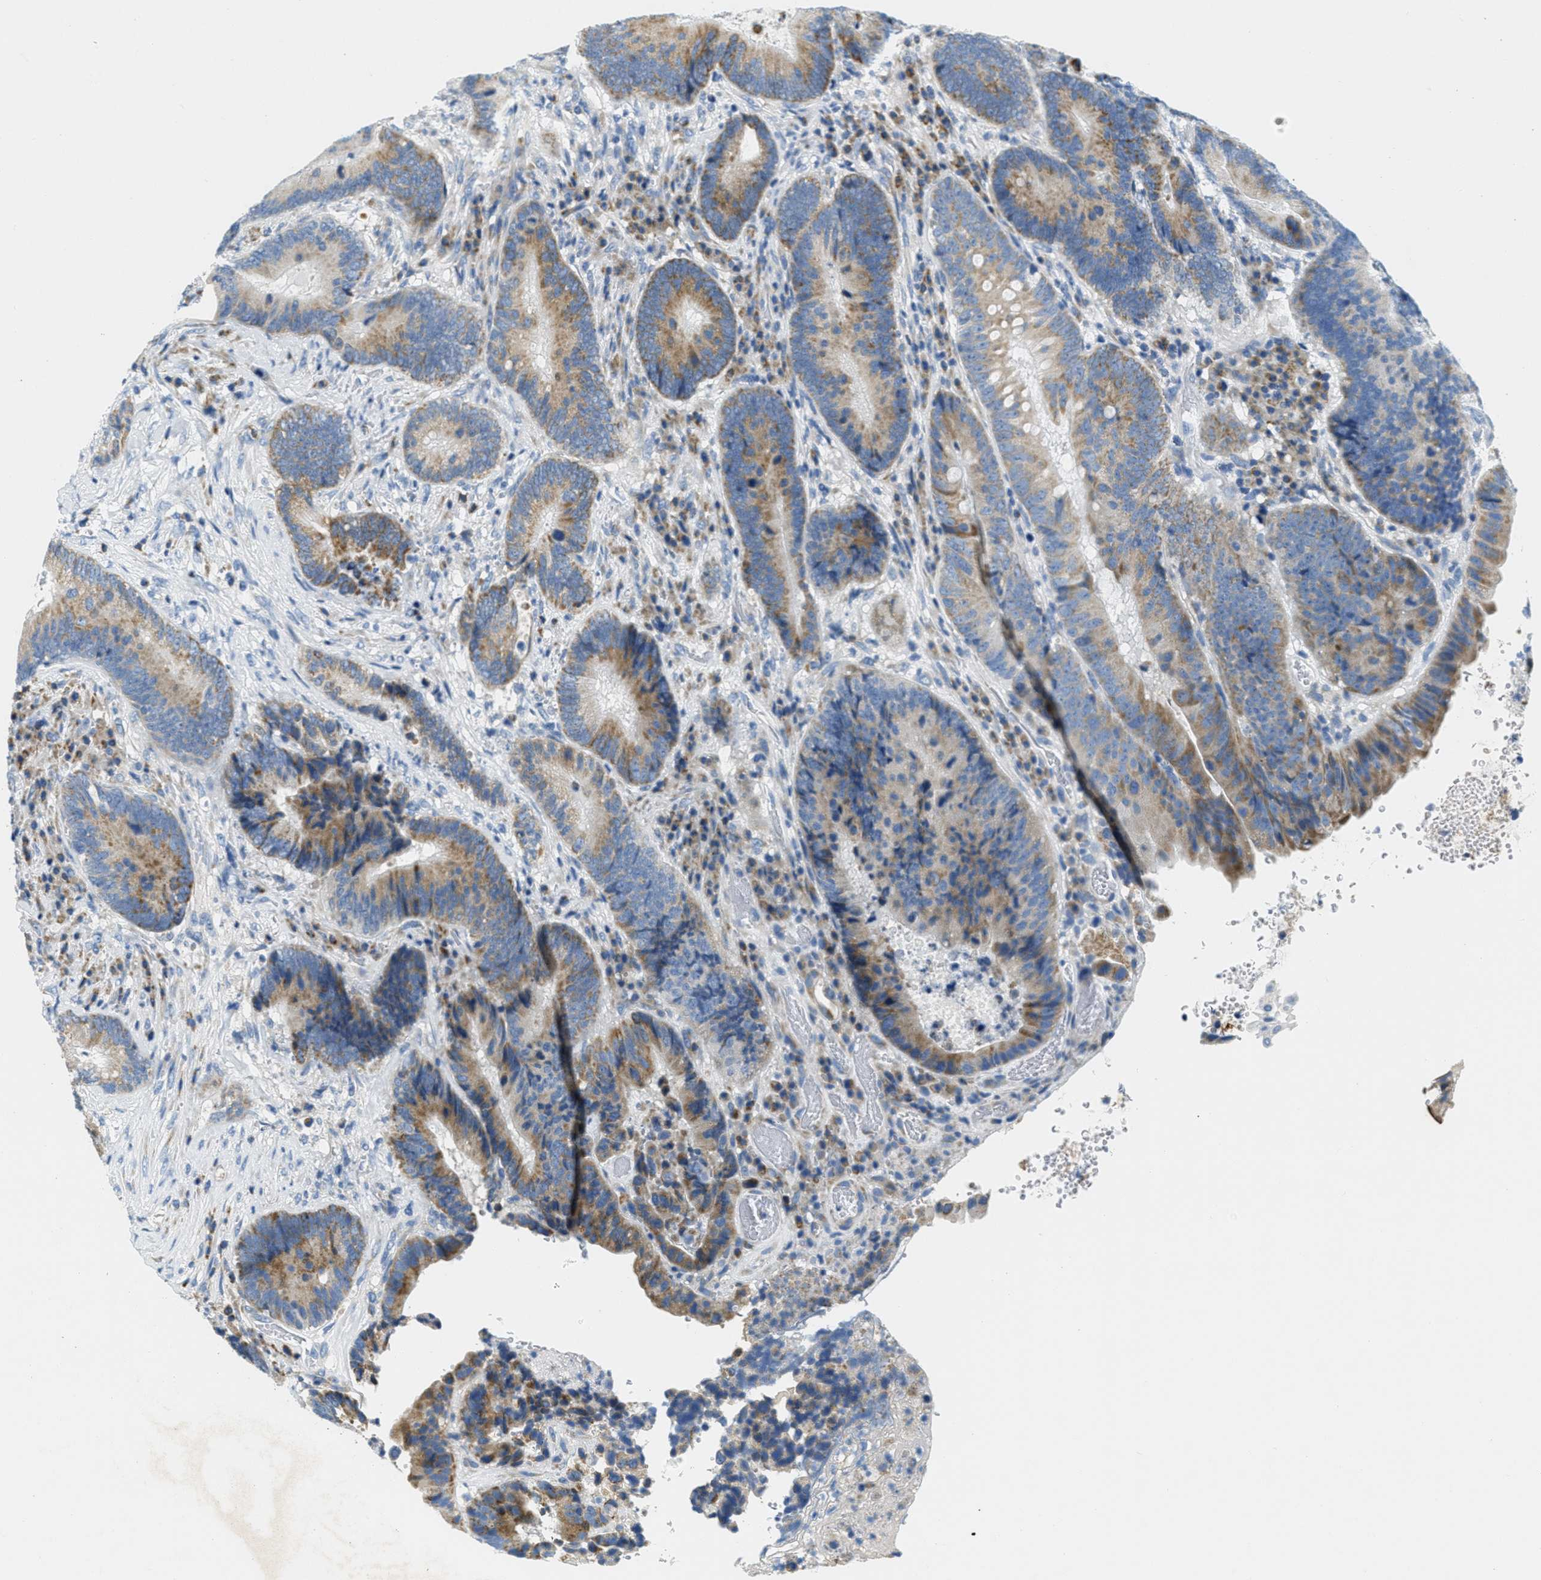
{"staining": {"intensity": "moderate", "quantity": "25%-75%", "location": "cytoplasmic/membranous"}, "tissue": "colorectal cancer", "cell_type": "Tumor cells", "image_type": "cancer", "snomed": [{"axis": "morphology", "description": "Adenocarcinoma, NOS"}, {"axis": "topography", "description": "Rectum"}], "caption": "DAB (3,3'-diaminobenzidine) immunohistochemical staining of colorectal cancer (adenocarcinoma) displays moderate cytoplasmic/membranous protein positivity in about 25%-75% of tumor cells.", "gene": "CA4", "patient": {"sex": "female", "age": 89}}